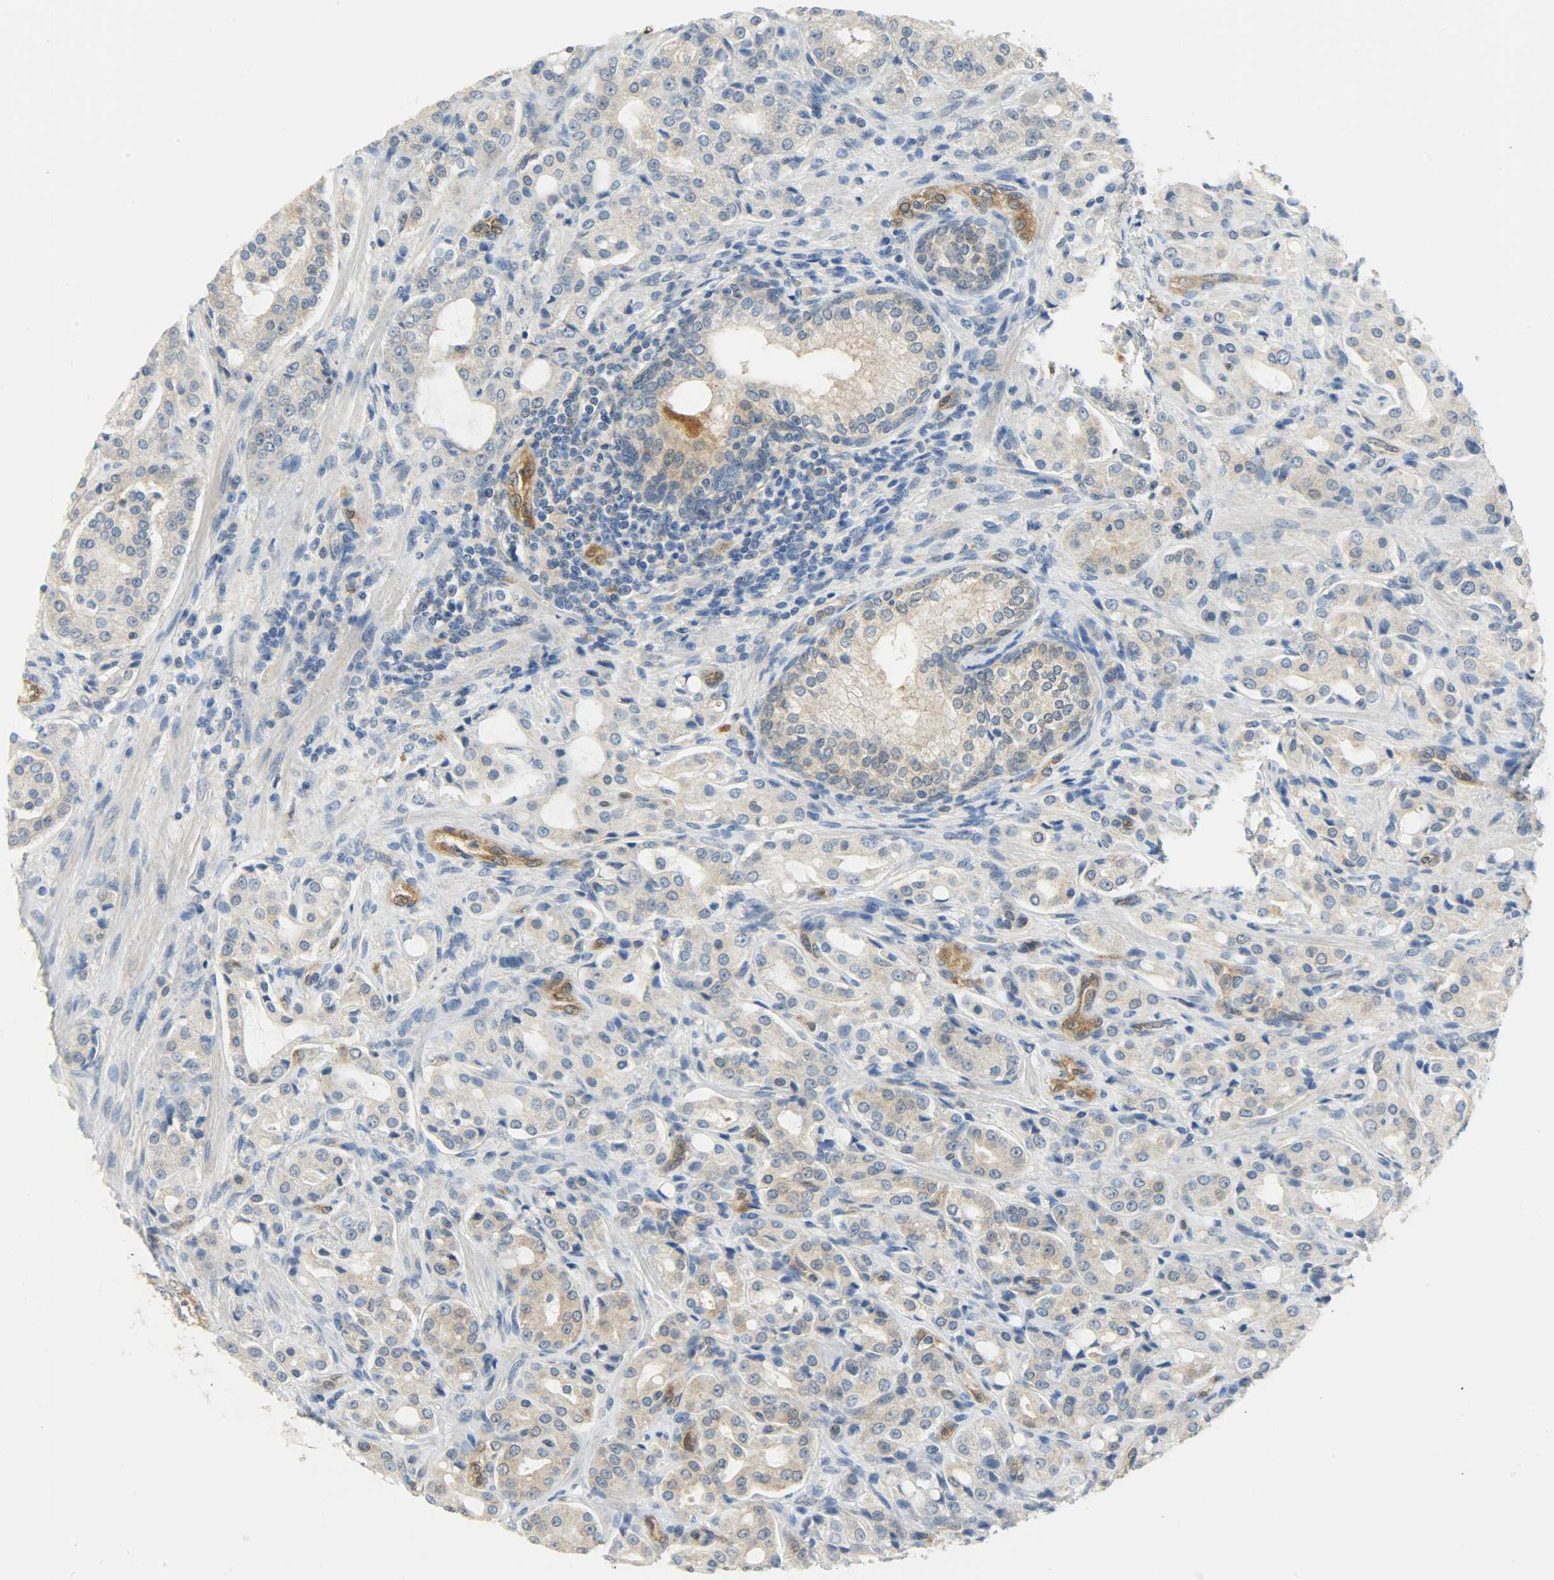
{"staining": {"intensity": "weak", "quantity": "<25%", "location": "cytoplasmic/membranous"}, "tissue": "prostate cancer", "cell_type": "Tumor cells", "image_type": "cancer", "snomed": [{"axis": "morphology", "description": "Adenocarcinoma, High grade"}, {"axis": "topography", "description": "Prostate"}], "caption": "This is a image of immunohistochemistry staining of prostate adenocarcinoma (high-grade), which shows no staining in tumor cells.", "gene": "FKBP1A", "patient": {"sex": "male", "age": 72}}